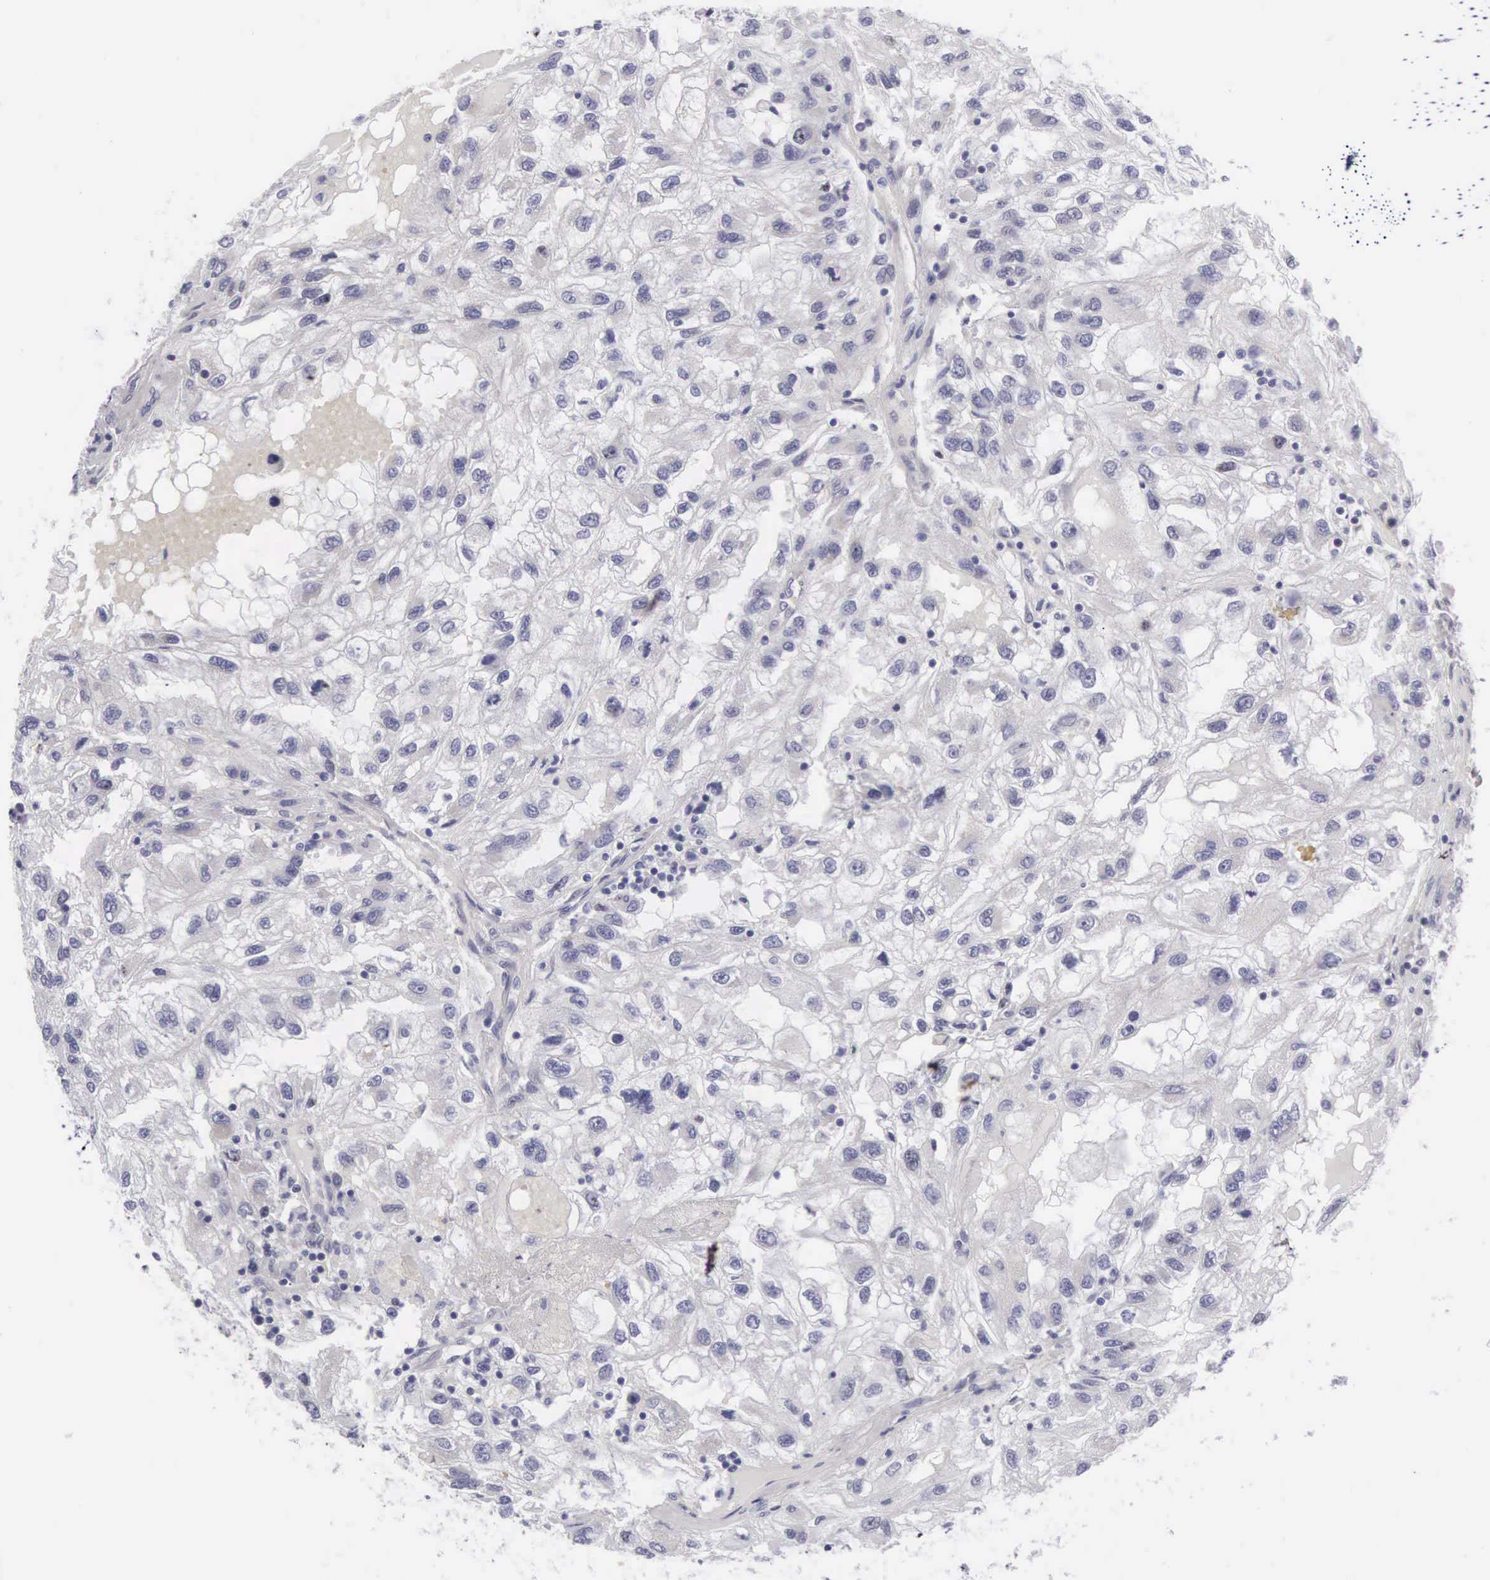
{"staining": {"intensity": "negative", "quantity": "none", "location": "none"}, "tissue": "renal cancer", "cell_type": "Tumor cells", "image_type": "cancer", "snomed": [{"axis": "morphology", "description": "Normal tissue, NOS"}, {"axis": "morphology", "description": "Adenocarcinoma, NOS"}, {"axis": "topography", "description": "Kidney"}], "caption": "The photomicrograph displays no staining of tumor cells in renal cancer. (DAB (3,3'-diaminobenzidine) immunohistochemistry, high magnification).", "gene": "SOX11", "patient": {"sex": "male", "age": 71}}